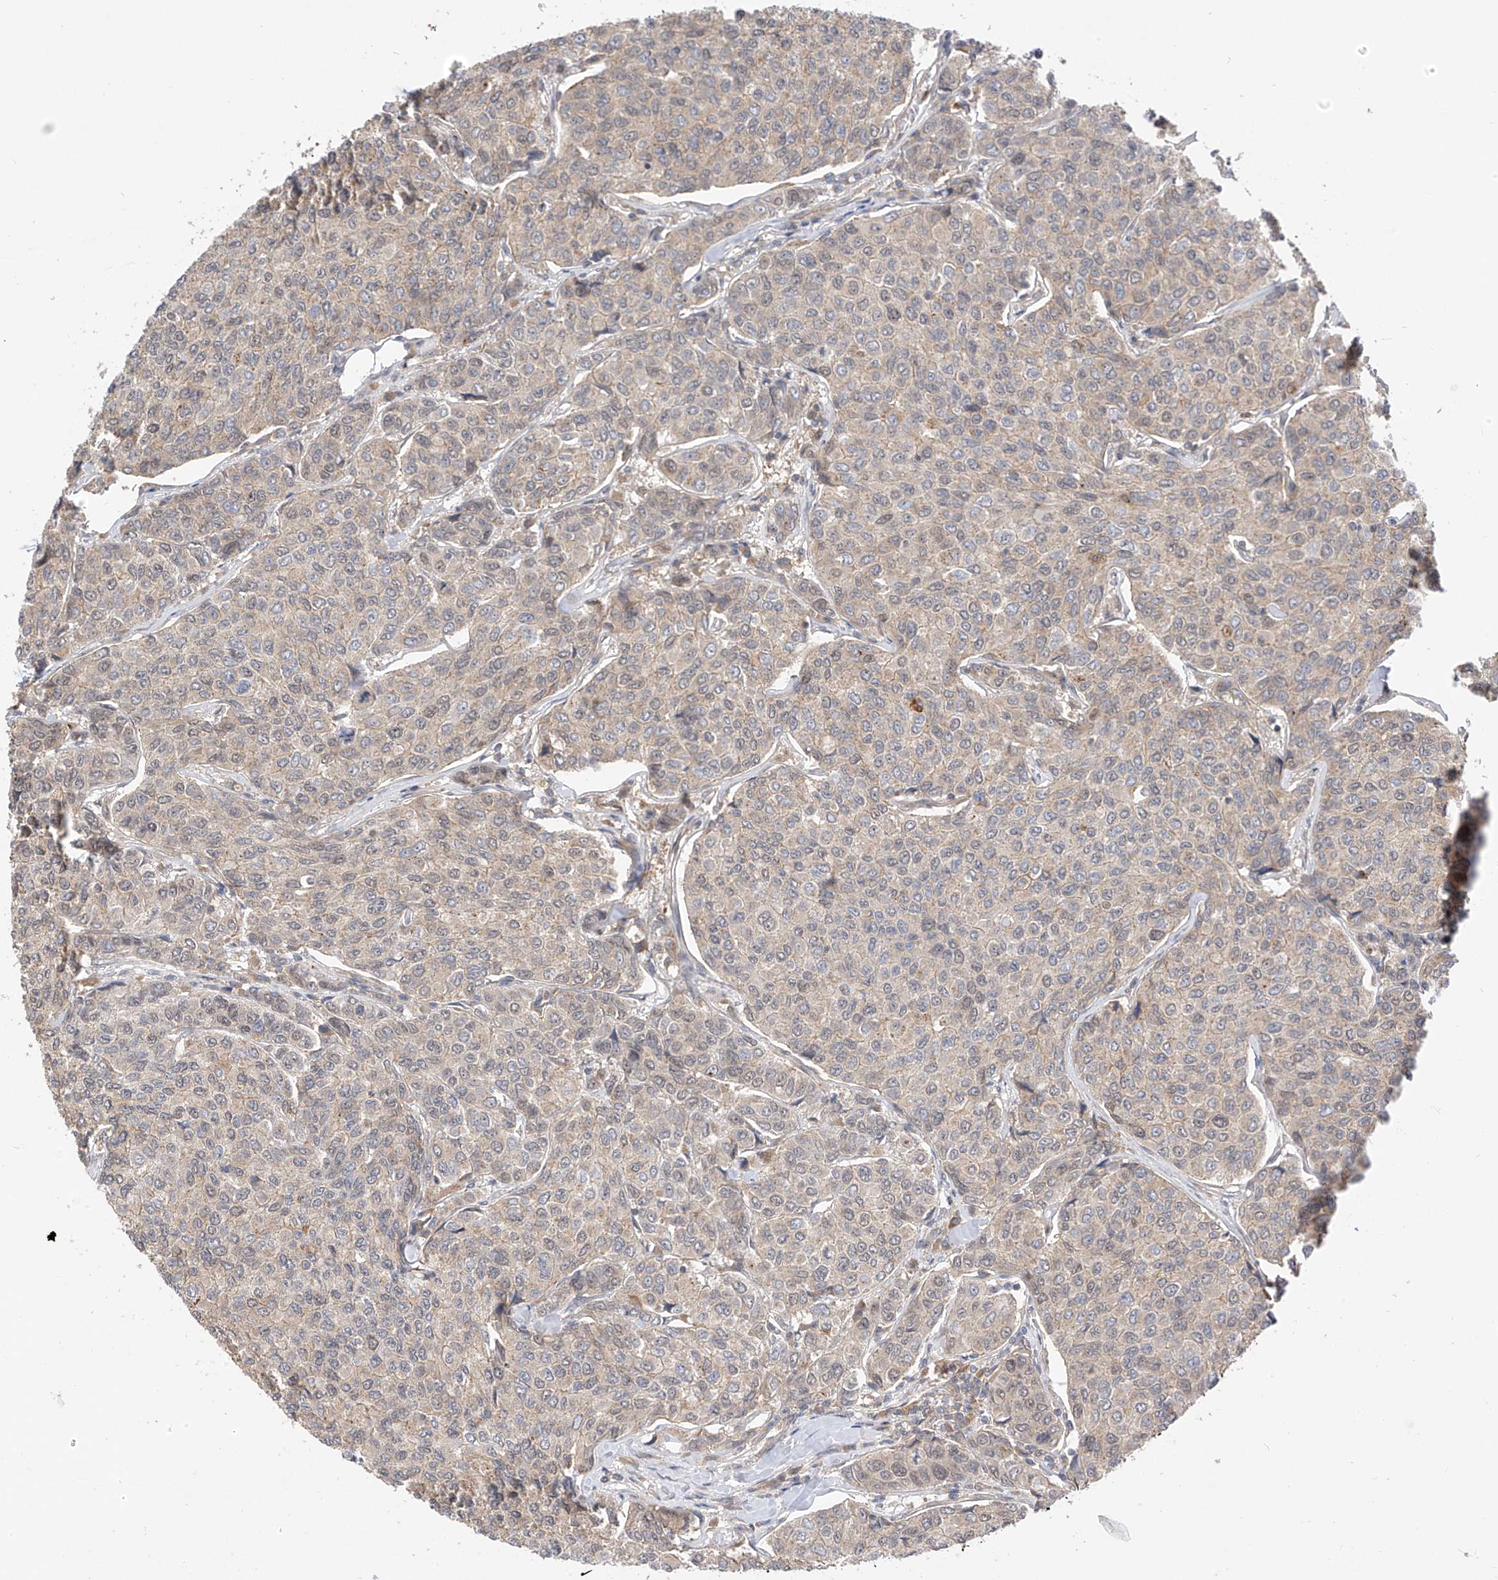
{"staining": {"intensity": "negative", "quantity": "none", "location": "none"}, "tissue": "breast cancer", "cell_type": "Tumor cells", "image_type": "cancer", "snomed": [{"axis": "morphology", "description": "Duct carcinoma"}, {"axis": "topography", "description": "Breast"}], "caption": "IHC micrograph of neoplastic tissue: breast cancer (invasive ductal carcinoma) stained with DAB (3,3'-diaminobenzidine) displays no significant protein positivity in tumor cells.", "gene": "MRTFA", "patient": {"sex": "female", "age": 55}}